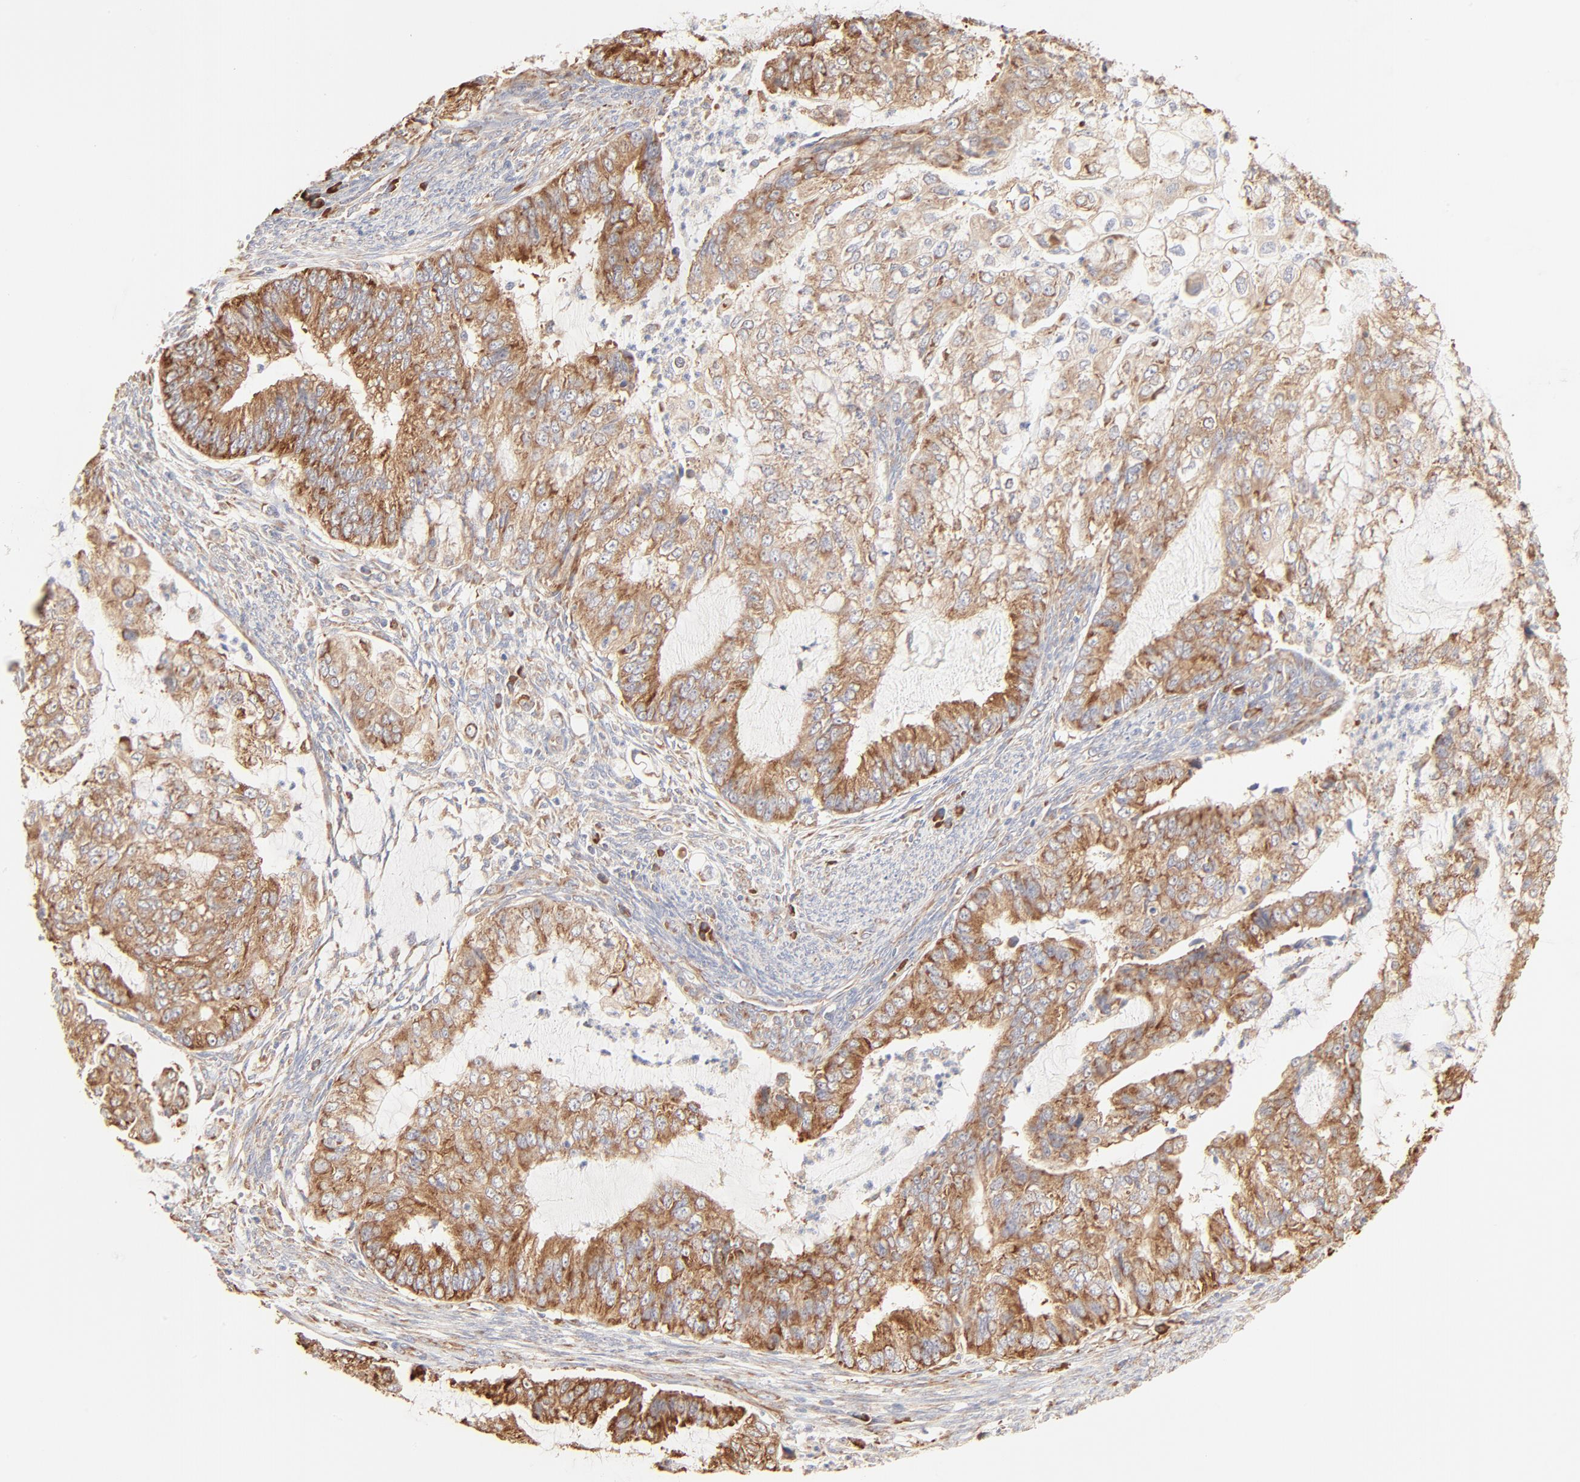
{"staining": {"intensity": "moderate", "quantity": ">75%", "location": "cytoplasmic/membranous"}, "tissue": "endometrial cancer", "cell_type": "Tumor cells", "image_type": "cancer", "snomed": [{"axis": "morphology", "description": "Adenocarcinoma, NOS"}, {"axis": "topography", "description": "Endometrium"}], "caption": "A high-resolution micrograph shows immunohistochemistry (IHC) staining of adenocarcinoma (endometrial), which exhibits moderate cytoplasmic/membranous staining in approximately >75% of tumor cells.", "gene": "RPS20", "patient": {"sex": "female", "age": 75}}